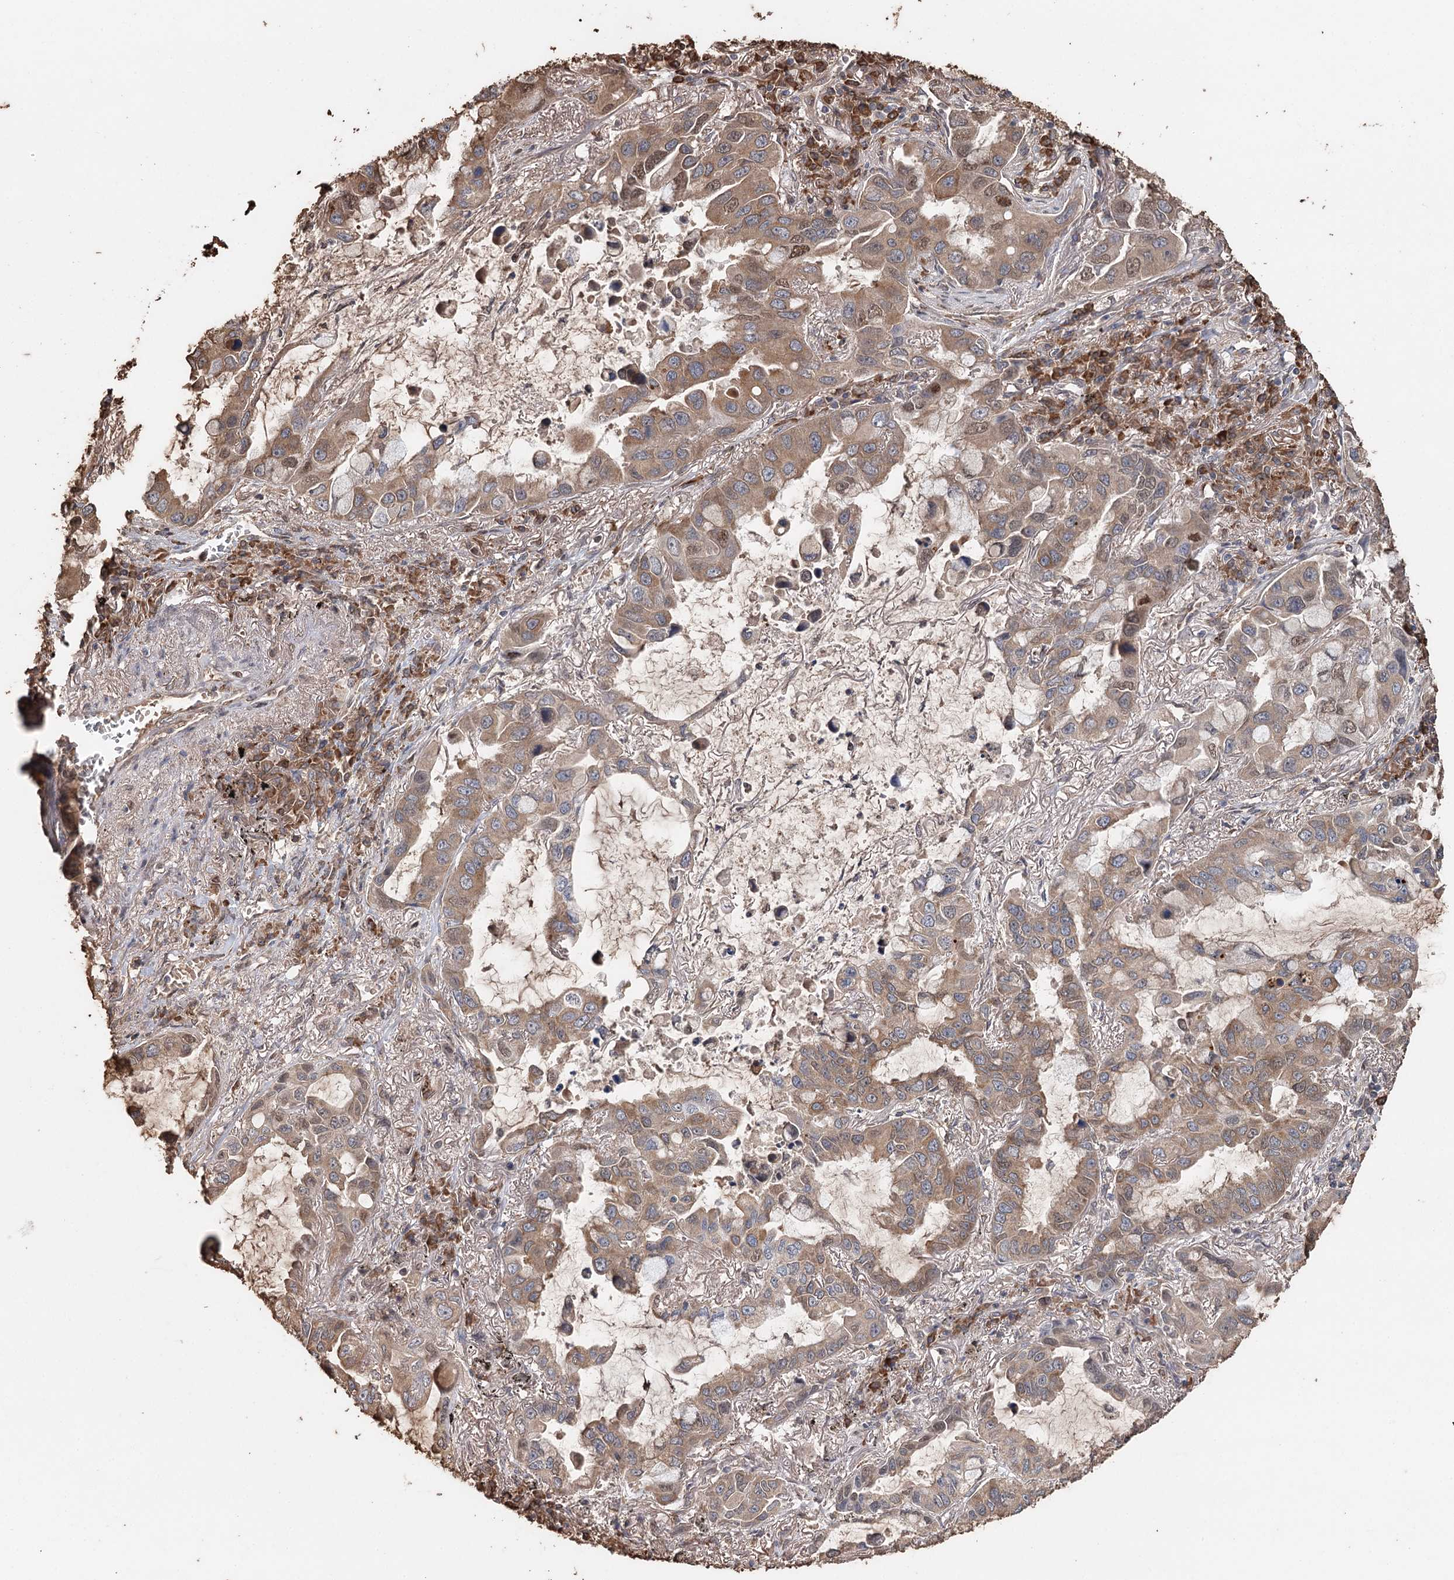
{"staining": {"intensity": "moderate", "quantity": ">75%", "location": "cytoplasmic/membranous"}, "tissue": "lung cancer", "cell_type": "Tumor cells", "image_type": "cancer", "snomed": [{"axis": "morphology", "description": "Adenocarcinoma, NOS"}, {"axis": "topography", "description": "Lung"}], "caption": "This is an image of immunohistochemistry staining of lung cancer, which shows moderate positivity in the cytoplasmic/membranous of tumor cells.", "gene": "SYVN1", "patient": {"sex": "male", "age": 64}}